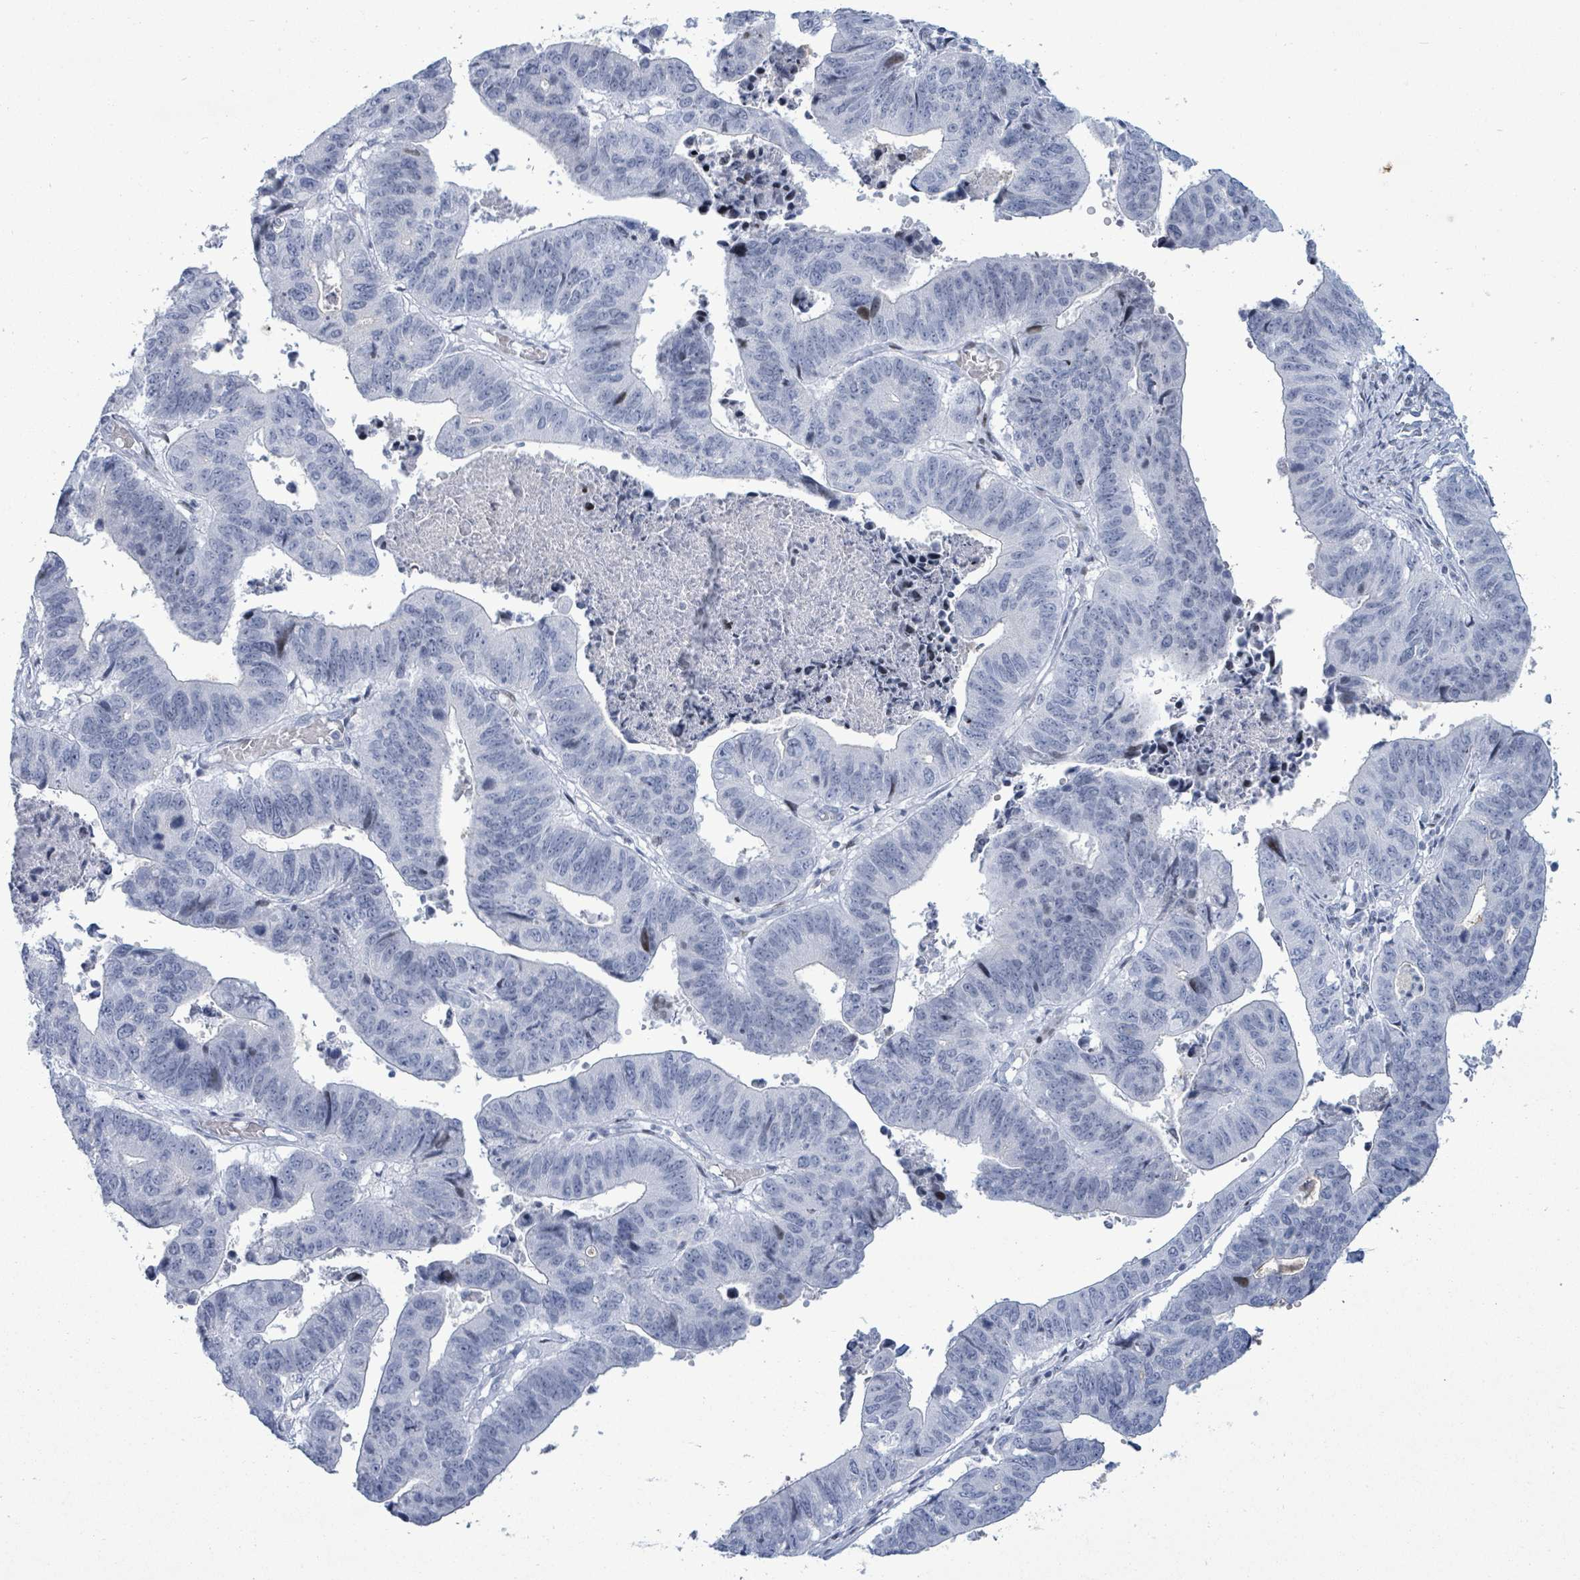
{"staining": {"intensity": "negative", "quantity": "none", "location": "none"}, "tissue": "stomach cancer", "cell_type": "Tumor cells", "image_type": "cancer", "snomed": [{"axis": "morphology", "description": "Adenocarcinoma, NOS"}, {"axis": "topography", "description": "Stomach"}], "caption": "Stomach cancer (adenocarcinoma) was stained to show a protein in brown. There is no significant expression in tumor cells. (Stains: DAB (3,3'-diaminobenzidine) IHC with hematoxylin counter stain, Microscopy: brightfield microscopy at high magnification).", "gene": "MALL", "patient": {"sex": "male", "age": 59}}